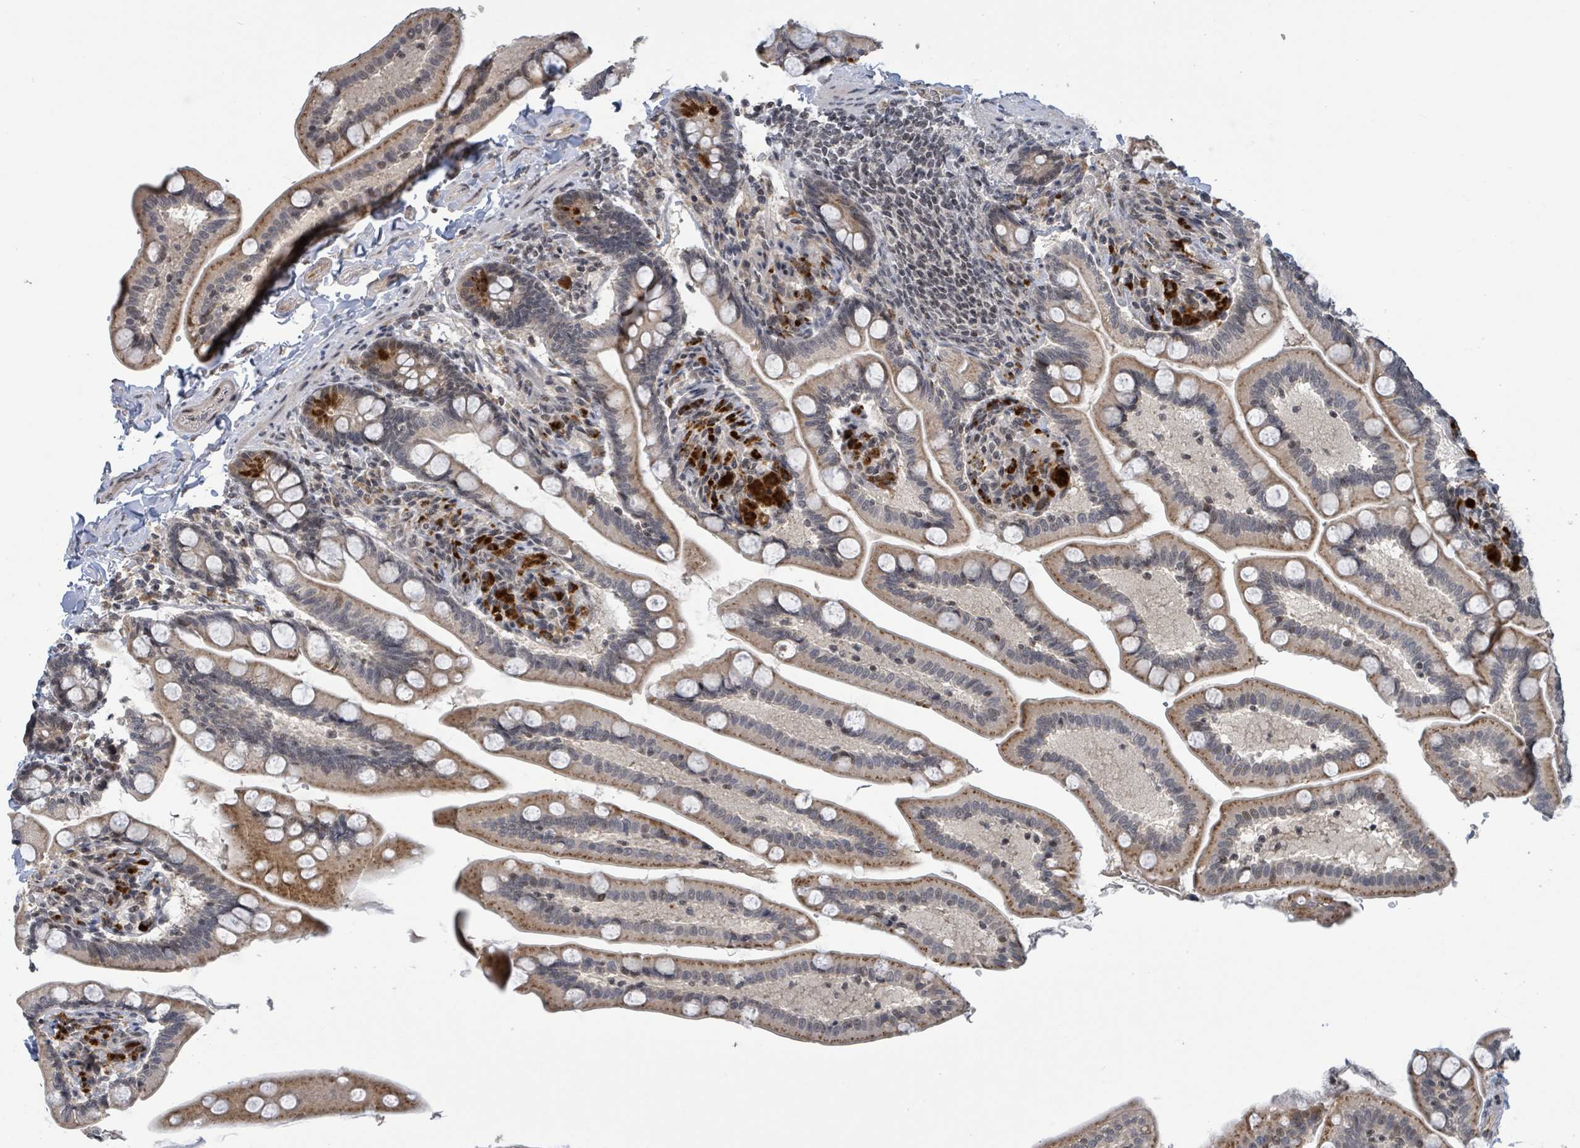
{"staining": {"intensity": "moderate", "quantity": ">75%", "location": "cytoplasmic/membranous,nuclear"}, "tissue": "small intestine", "cell_type": "Glandular cells", "image_type": "normal", "snomed": [{"axis": "morphology", "description": "Normal tissue, NOS"}, {"axis": "topography", "description": "Small intestine"}], "caption": "Immunohistochemical staining of unremarkable small intestine displays >75% levels of moderate cytoplasmic/membranous,nuclear protein positivity in approximately >75% of glandular cells.", "gene": "ZBTB14", "patient": {"sex": "female", "age": 64}}